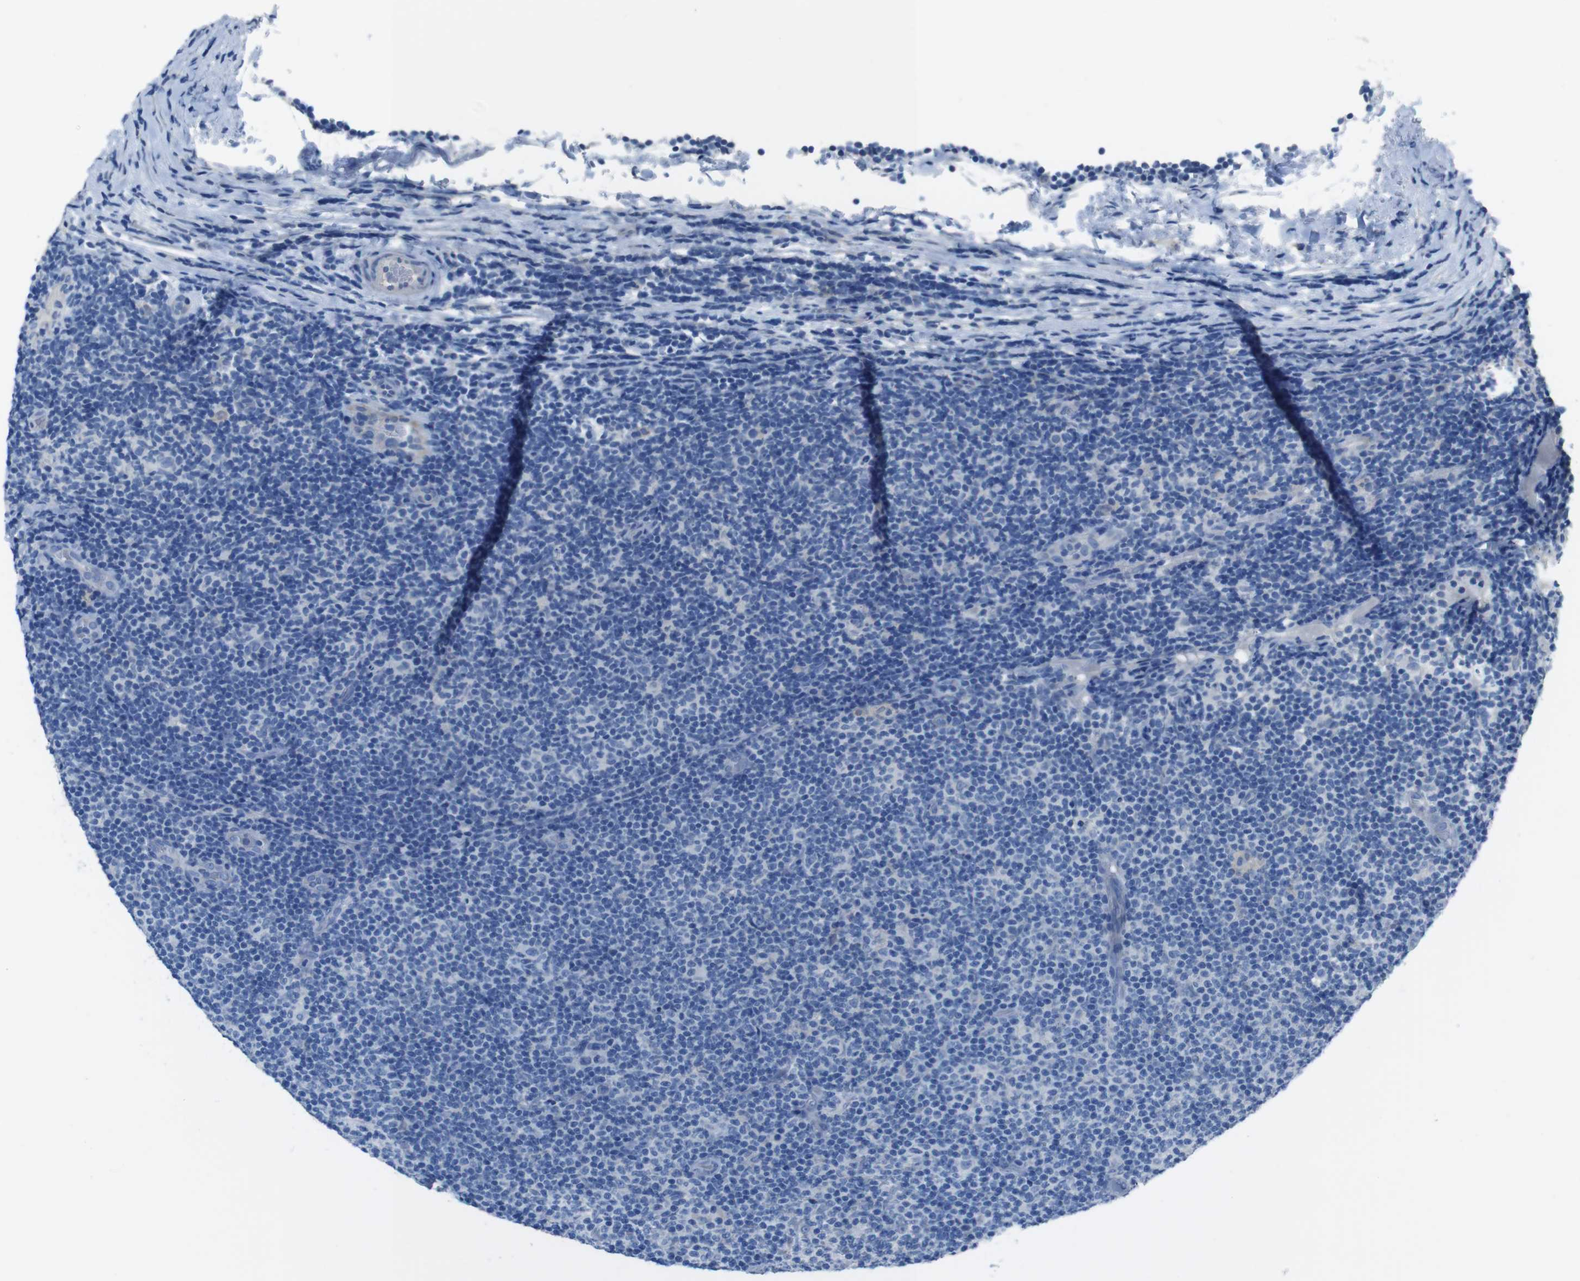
{"staining": {"intensity": "negative", "quantity": "none", "location": "none"}, "tissue": "lymphoma", "cell_type": "Tumor cells", "image_type": "cancer", "snomed": [{"axis": "morphology", "description": "Malignant lymphoma, non-Hodgkin's type, Low grade"}, {"axis": "topography", "description": "Lymph node"}], "caption": "This micrograph is of low-grade malignant lymphoma, non-Hodgkin's type stained with IHC to label a protein in brown with the nuclei are counter-stained blue. There is no staining in tumor cells.", "gene": "CYP2C8", "patient": {"sex": "male", "age": 83}}